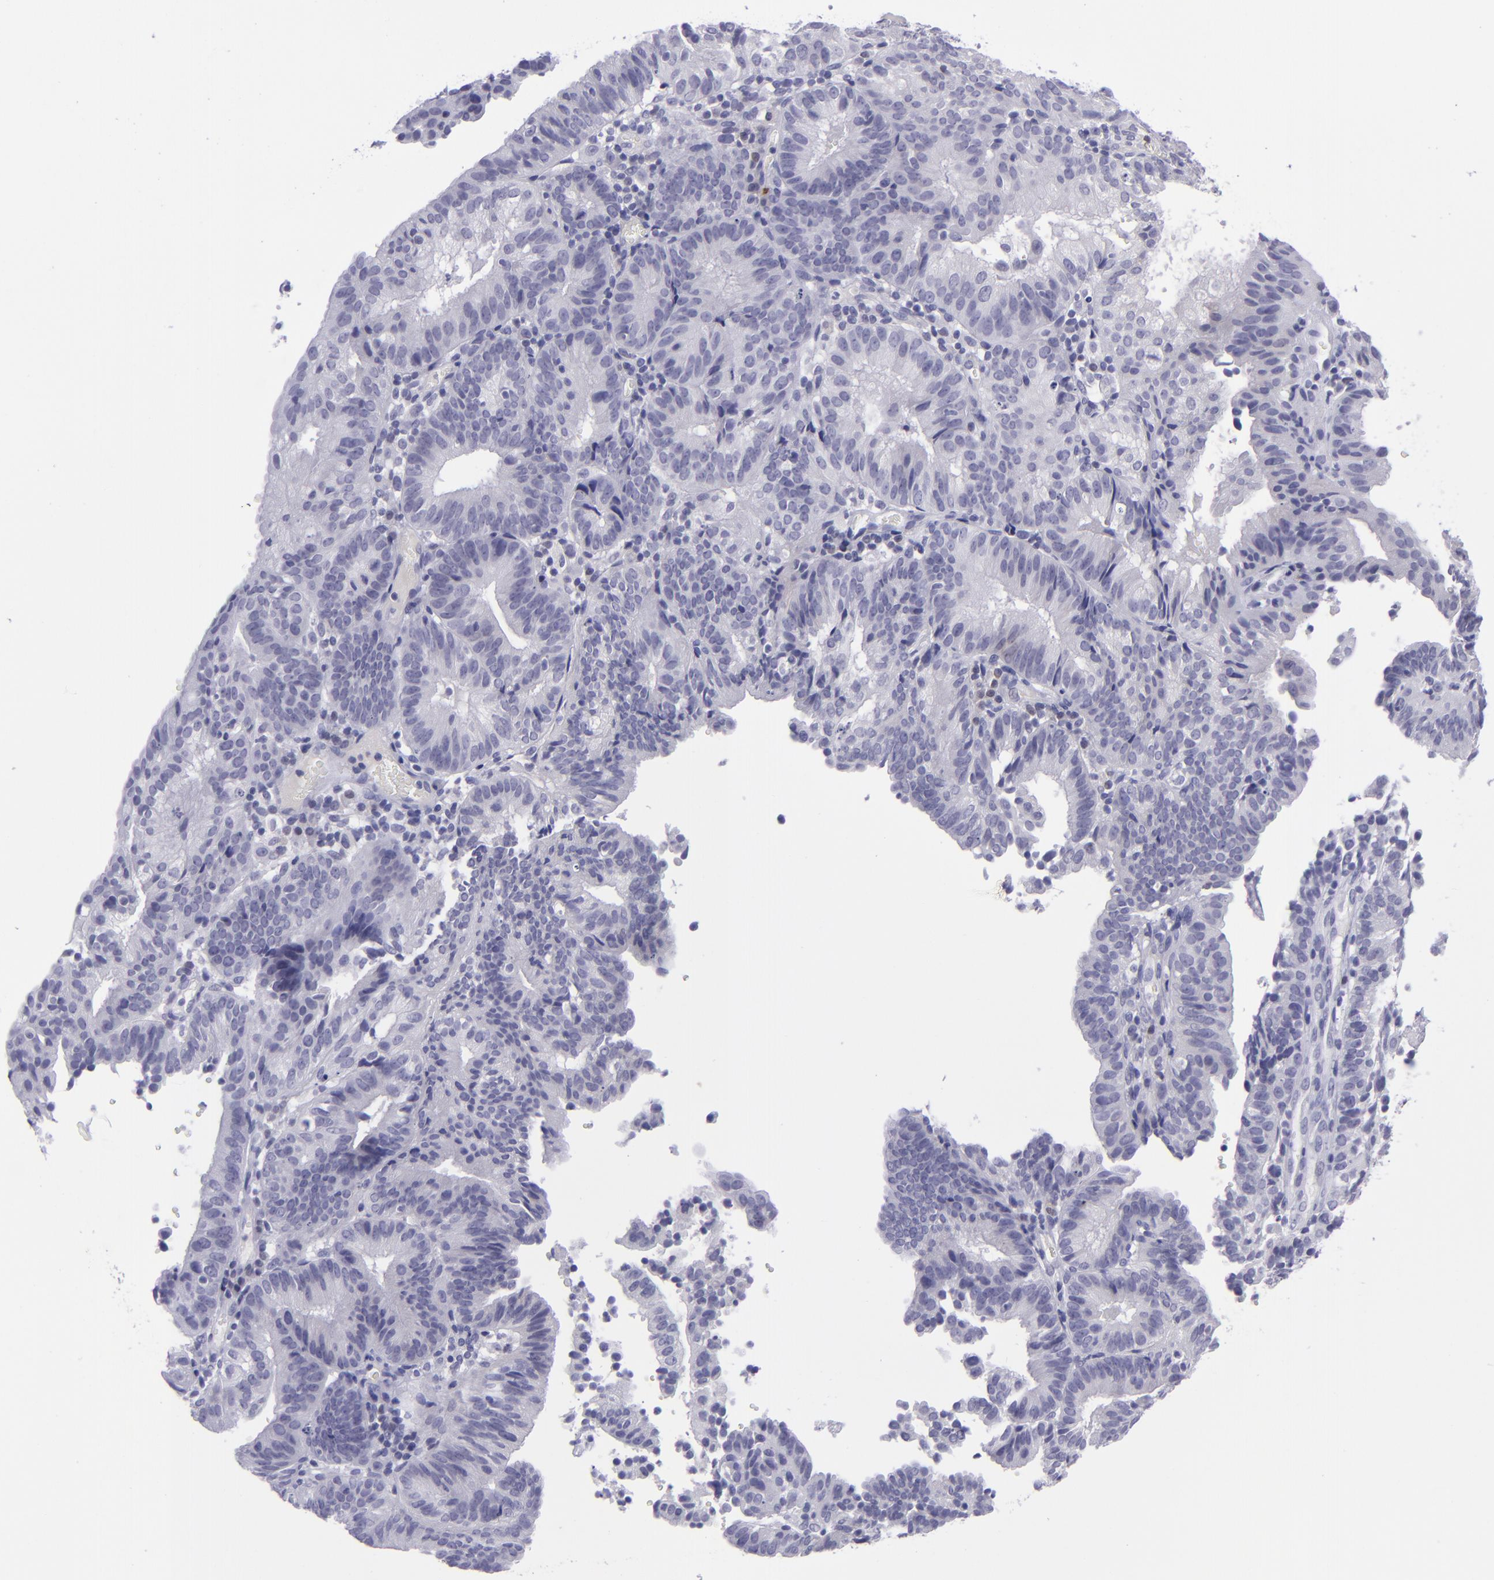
{"staining": {"intensity": "negative", "quantity": "none", "location": "none"}, "tissue": "cervical cancer", "cell_type": "Tumor cells", "image_type": "cancer", "snomed": [{"axis": "morphology", "description": "Adenocarcinoma, NOS"}, {"axis": "topography", "description": "Cervix"}], "caption": "Tumor cells are negative for protein expression in human cervical adenocarcinoma.", "gene": "POU2F2", "patient": {"sex": "female", "age": 60}}